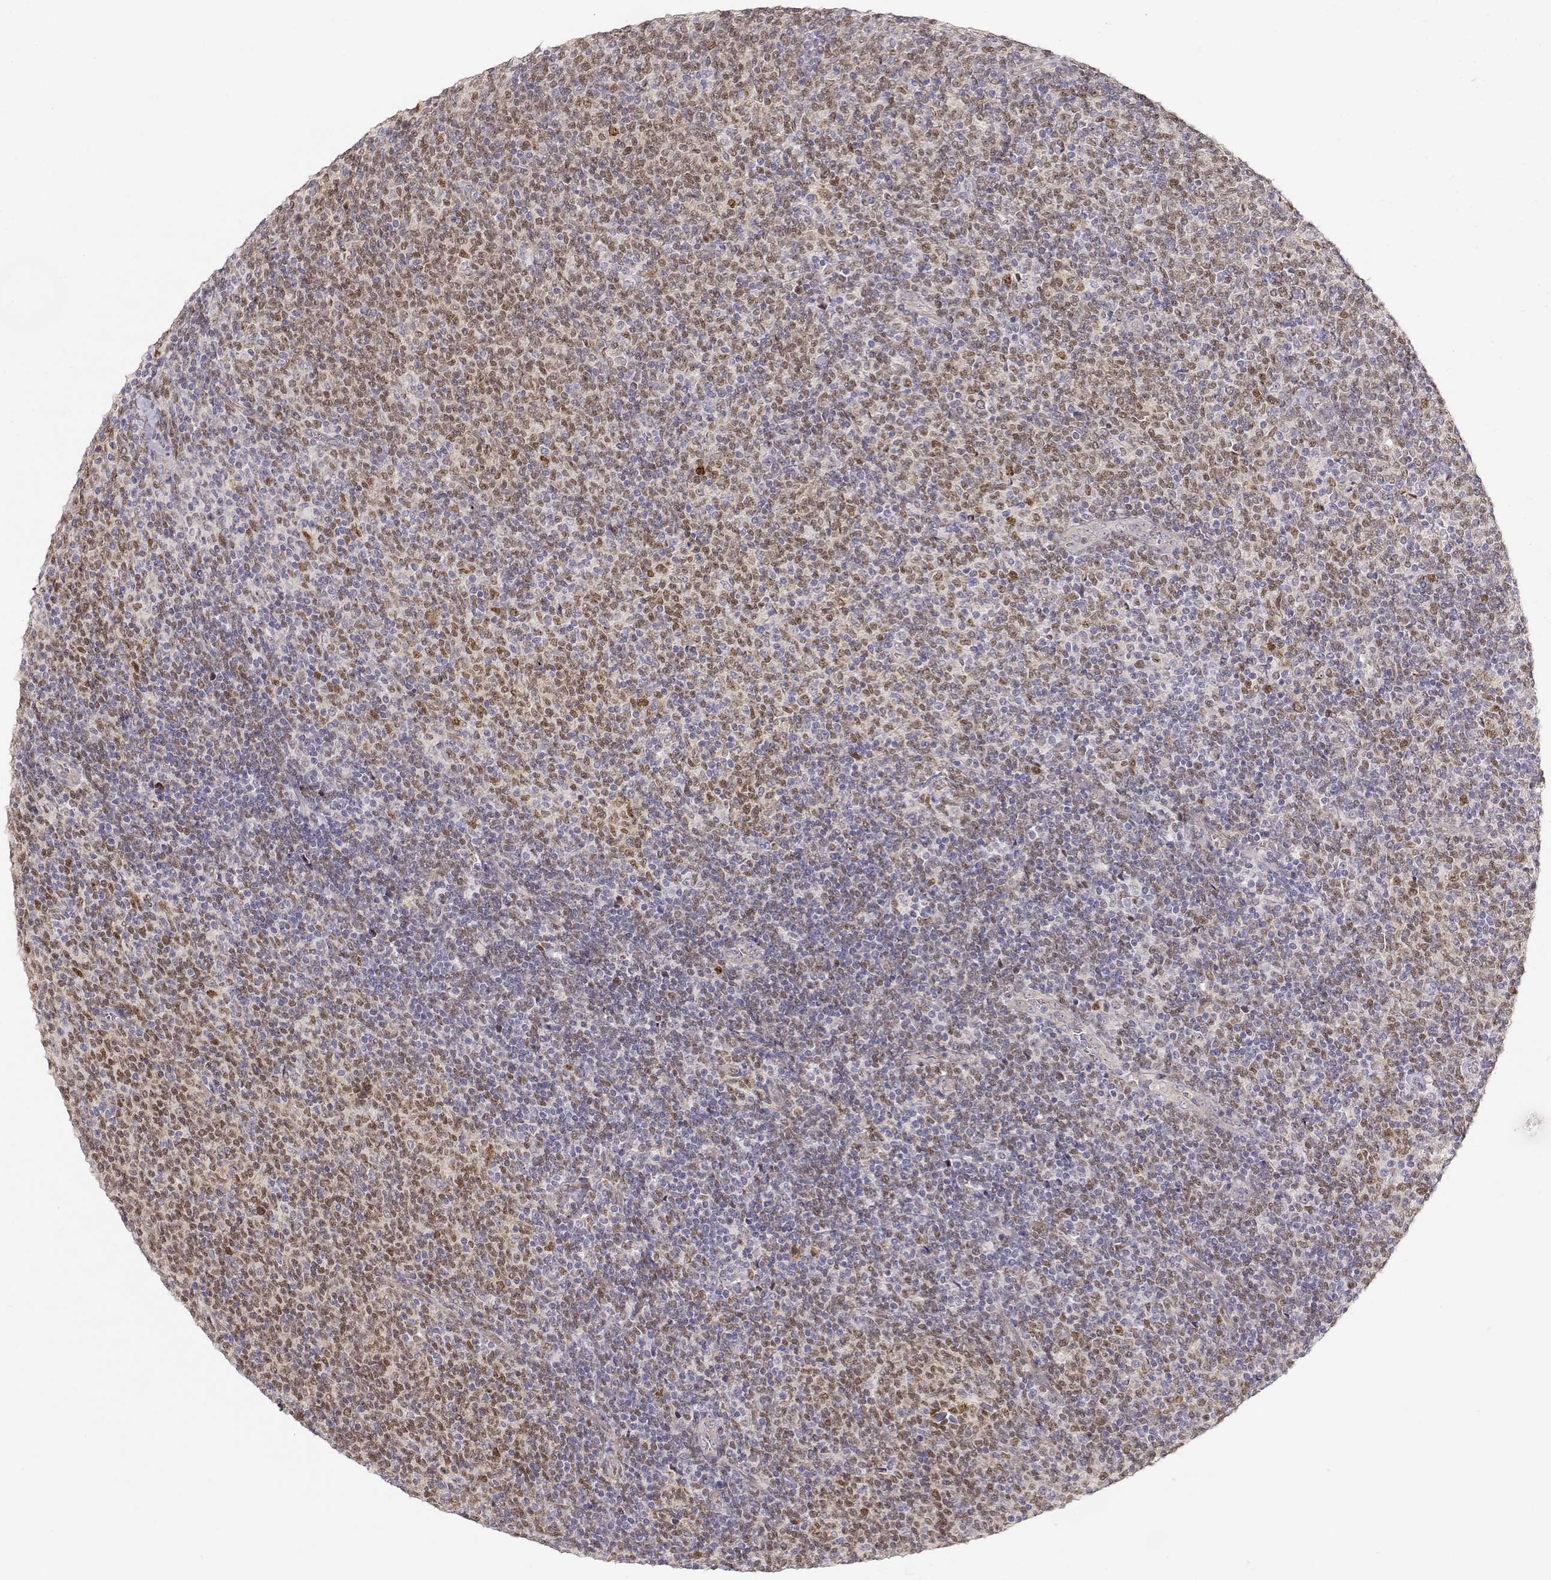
{"staining": {"intensity": "weak", "quantity": "25%-75%", "location": "nuclear"}, "tissue": "lymphoma", "cell_type": "Tumor cells", "image_type": "cancer", "snomed": [{"axis": "morphology", "description": "Malignant lymphoma, non-Hodgkin's type, Low grade"}, {"axis": "topography", "description": "Lymph node"}], "caption": "Brown immunohistochemical staining in lymphoma exhibits weak nuclear positivity in approximately 25%-75% of tumor cells.", "gene": "EAF2", "patient": {"sex": "male", "age": 52}}